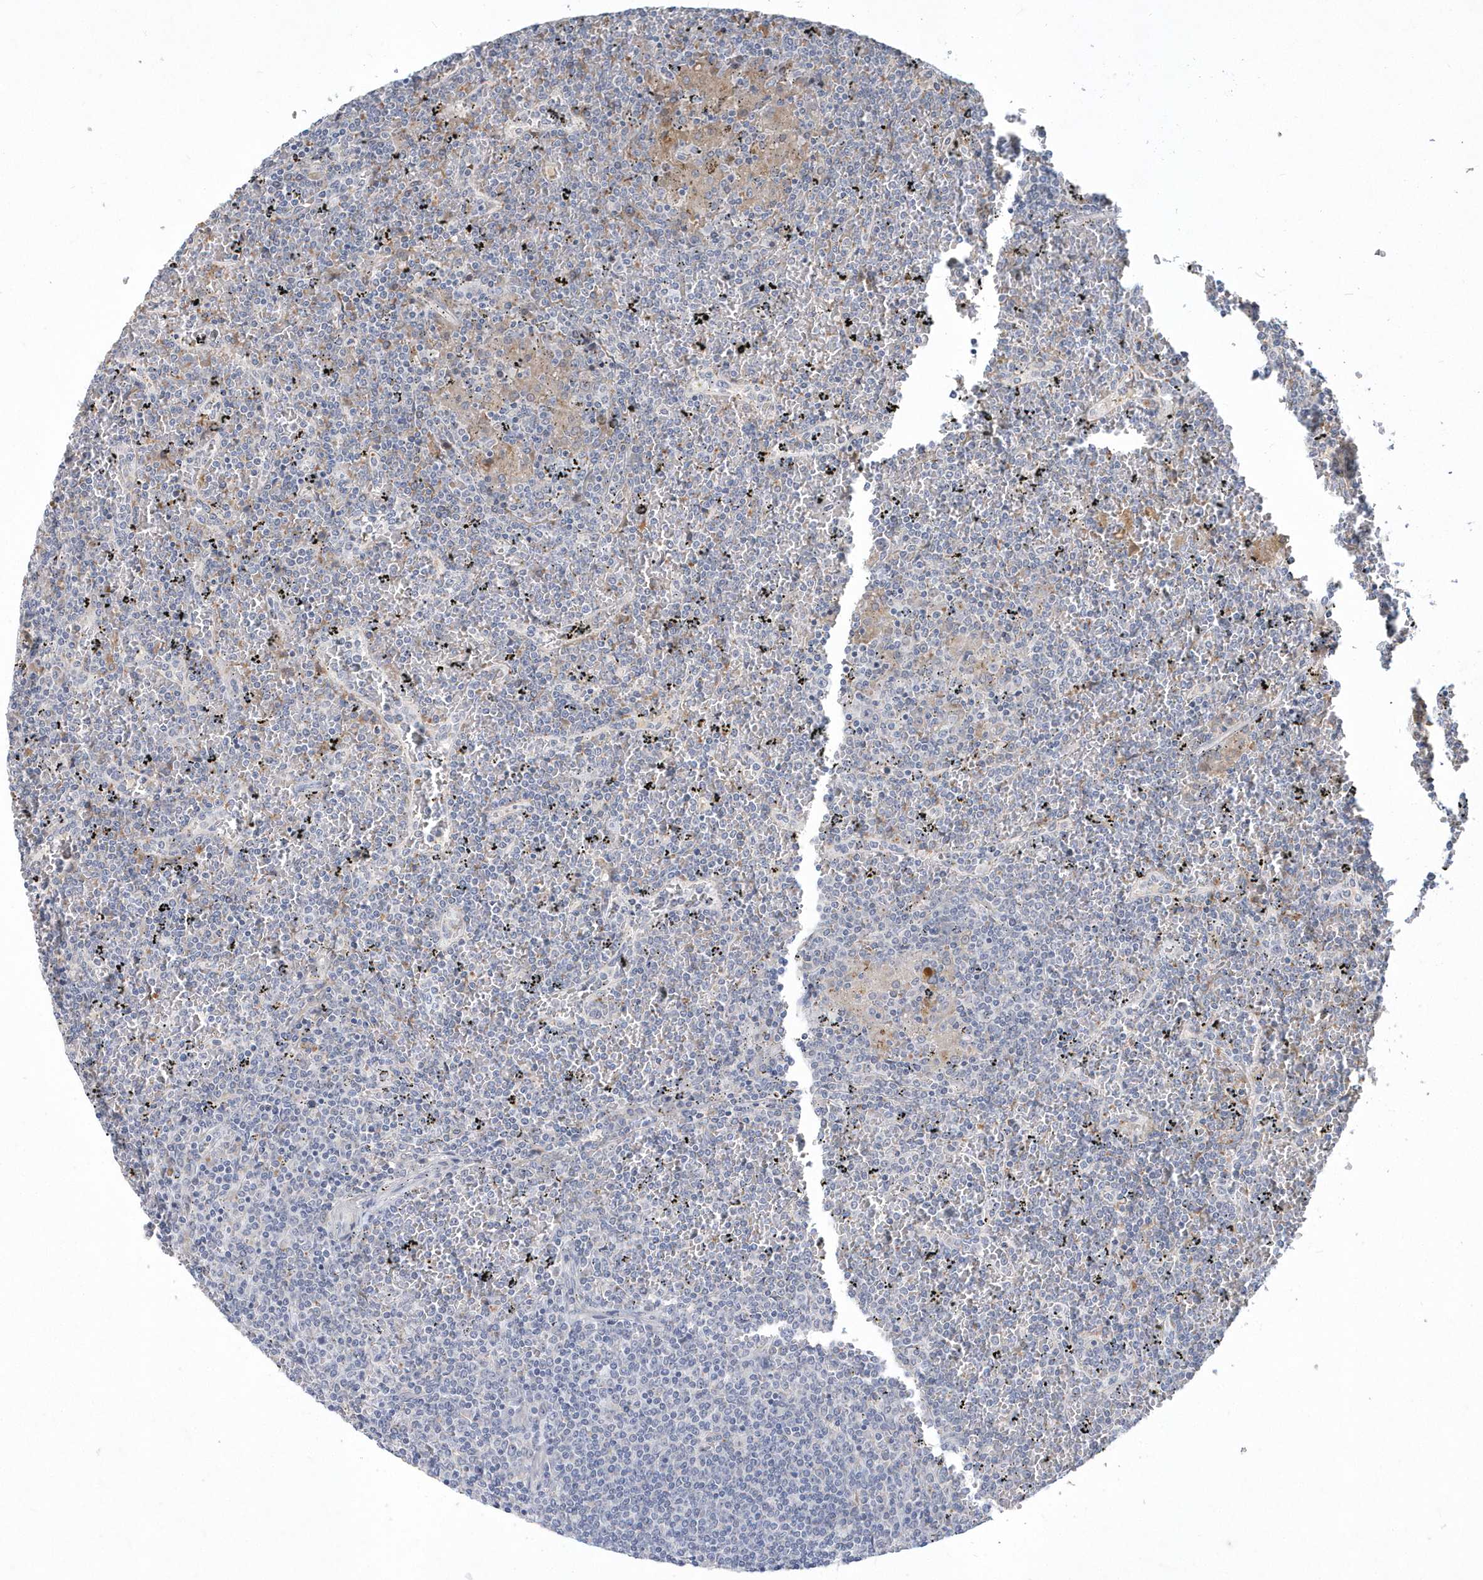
{"staining": {"intensity": "negative", "quantity": "none", "location": "none"}, "tissue": "lymphoma", "cell_type": "Tumor cells", "image_type": "cancer", "snomed": [{"axis": "morphology", "description": "Malignant lymphoma, non-Hodgkin's type, Low grade"}, {"axis": "topography", "description": "Spleen"}], "caption": "An IHC micrograph of lymphoma is shown. There is no staining in tumor cells of lymphoma.", "gene": "TSPEAR", "patient": {"sex": "female", "age": 19}}